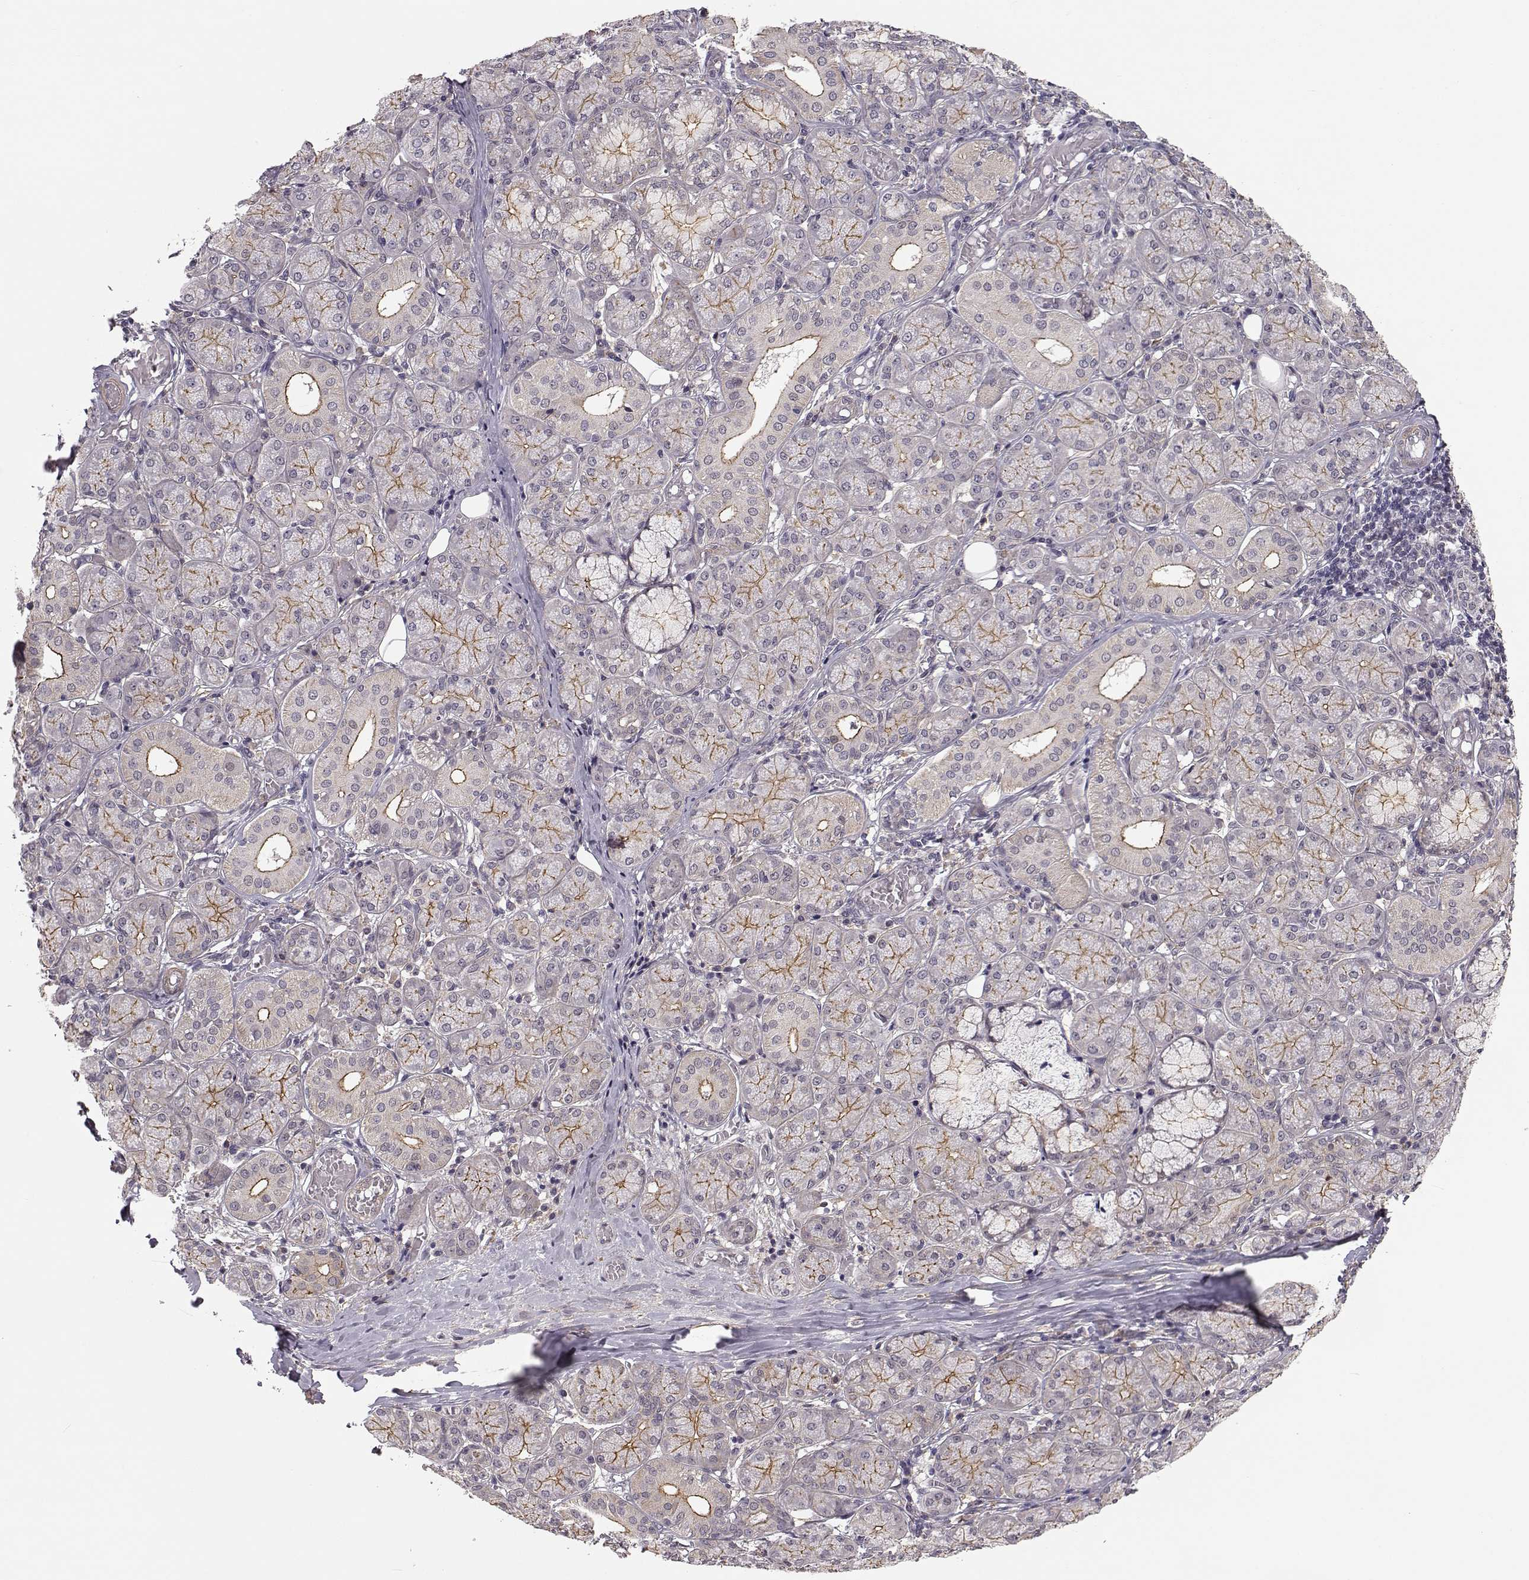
{"staining": {"intensity": "moderate", "quantity": "25%-75%", "location": "cytoplasmic/membranous"}, "tissue": "salivary gland", "cell_type": "Glandular cells", "image_type": "normal", "snomed": [{"axis": "morphology", "description": "Normal tissue, NOS"}, {"axis": "topography", "description": "Salivary gland"}, {"axis": "topography", "description": "Peripheral nerve tissue"}], "caption": "Salivary gland stained for a protein demonstrates moderate cytoplasmic/membranous positivity in glandular cells.", "gene": "PLEKHG3", "patient": {"sex": "female", "age": 24}}